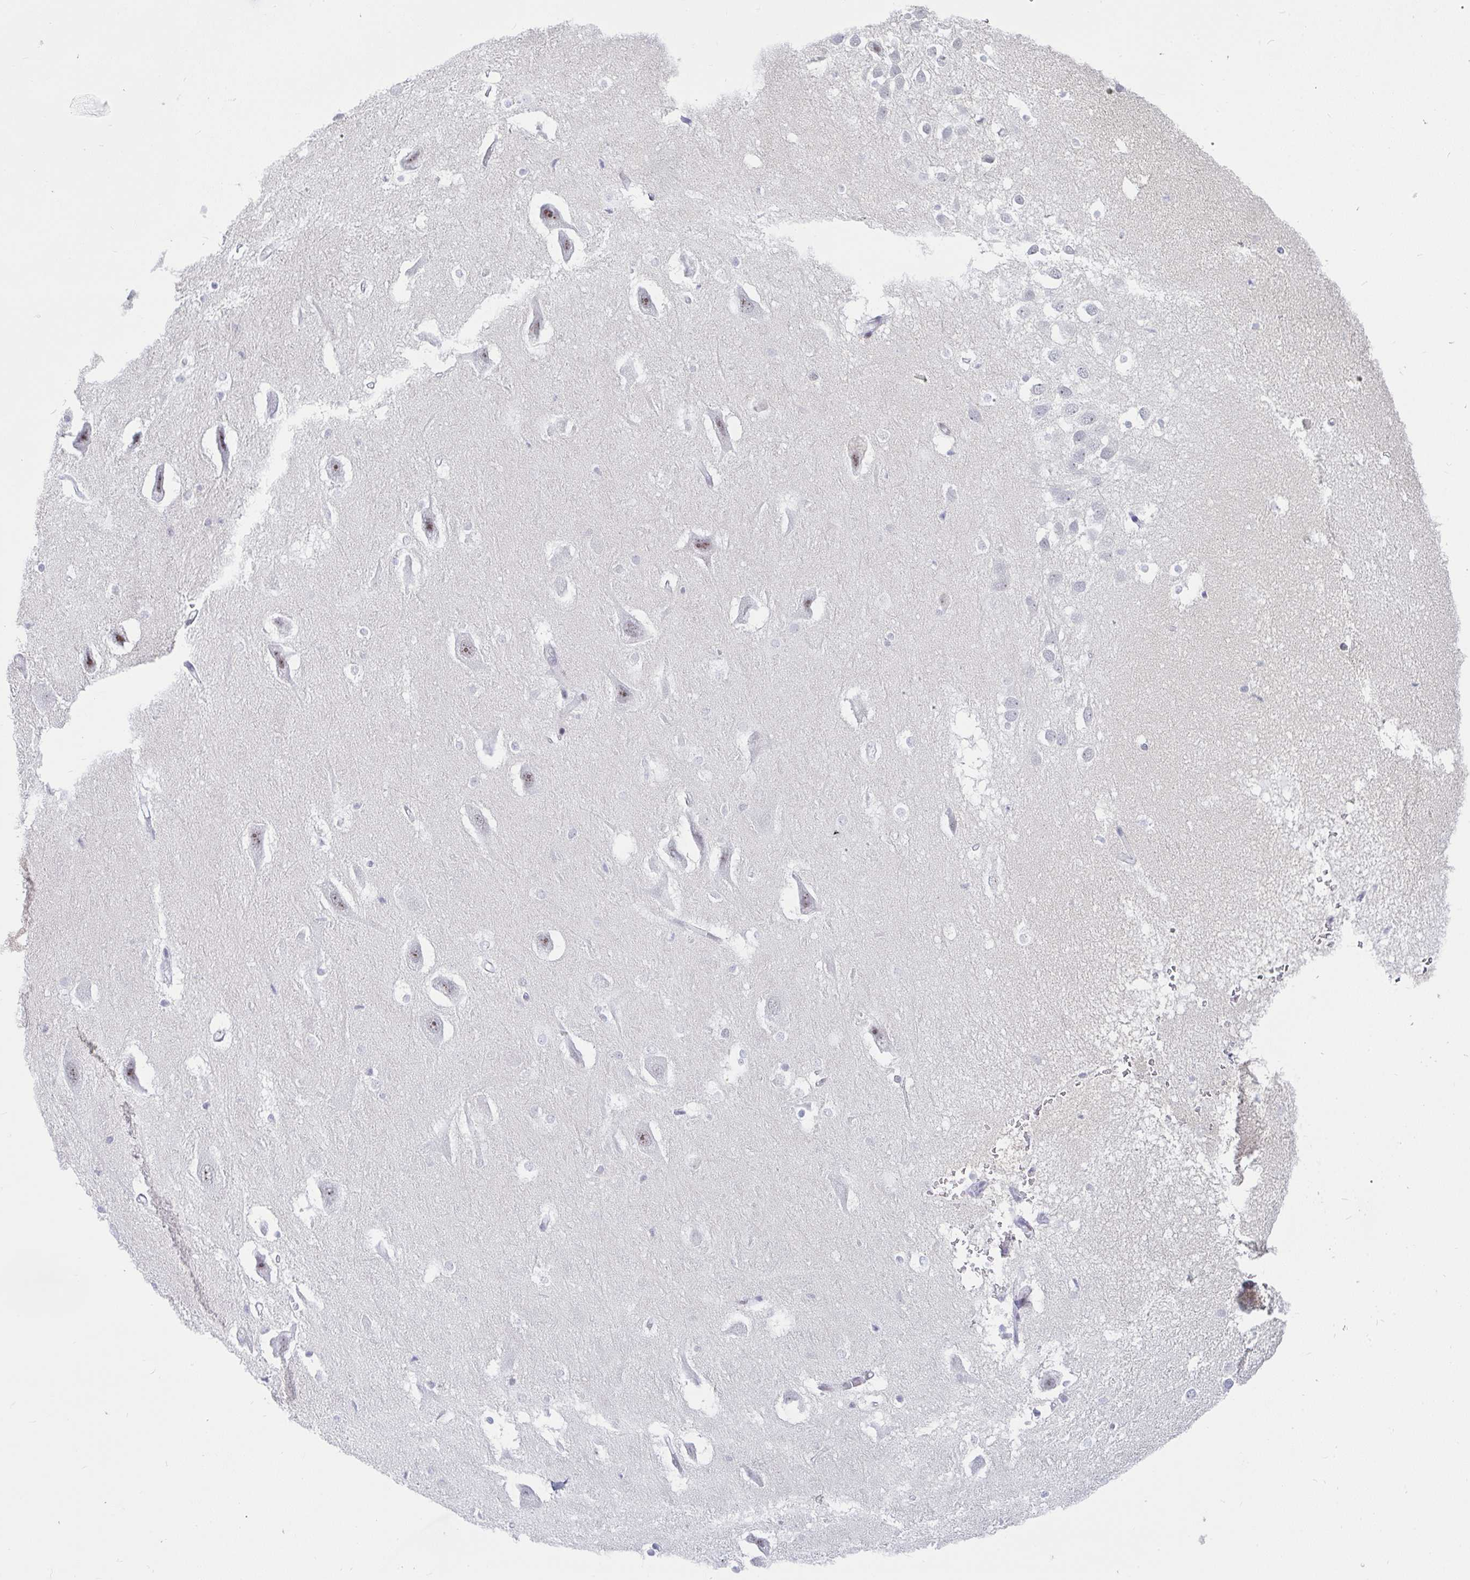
{"staining": {"intensity": "negative", "quantity": "none", "location": "none"}, "tissue": "hippocampus", "cell_type": "Glial cells", "image_type": "normal", "snomed": [{"axis": "morphology", "description": "Normal tissue, NOS"}, {"axis": "topography", "description": "Hippocampus"}], "caption": "DAB (3,3'-diaminobenzidine) immunohistochemical staining of unremarkable hippocampus demonstrates no significant expression in glial cells.", "gene": "PRR14", "patient": {"sex": "male", "age": 26}}